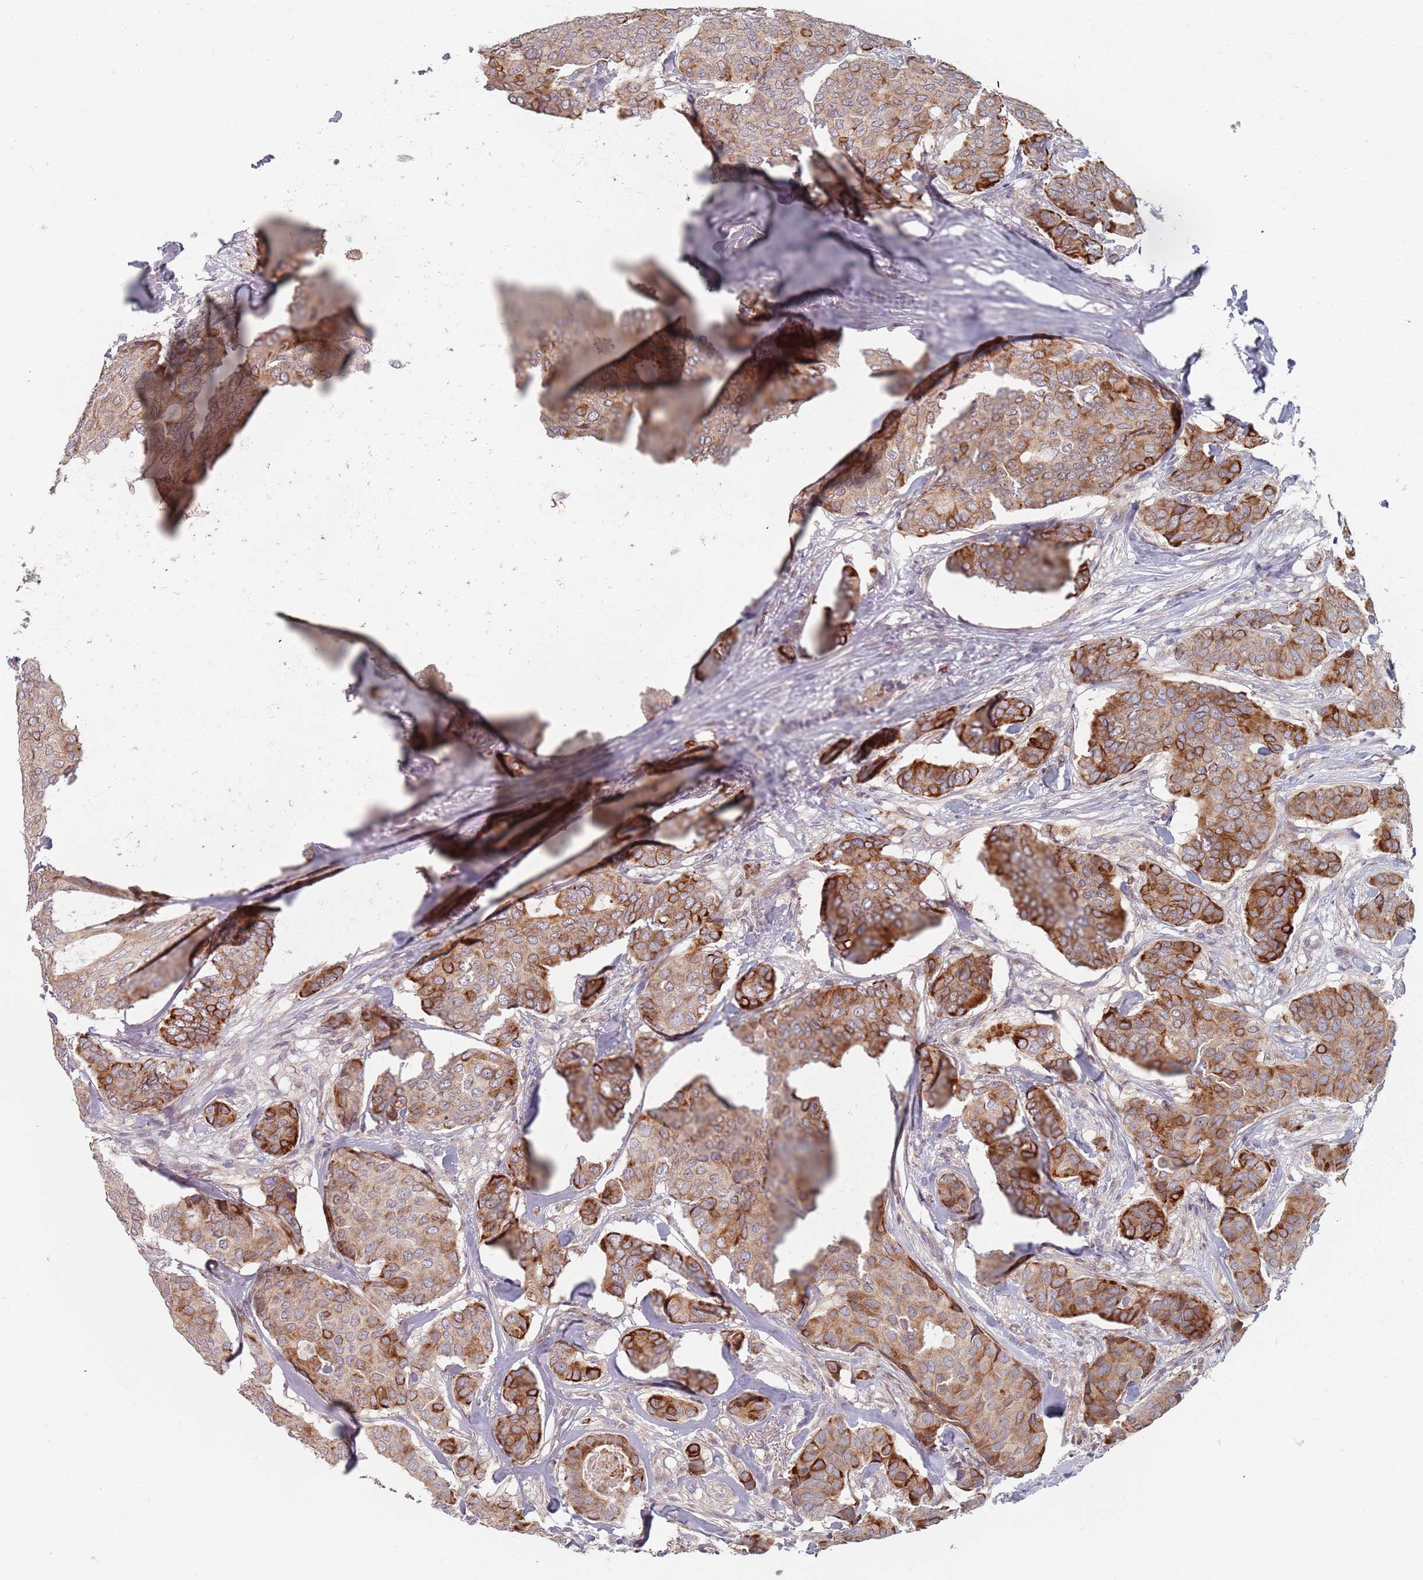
{"staining": {"intensity": "moderate", "quantity": ">75%", "location": "cytoplasmic/membranous"}, "tissue": "breast cancer", "cell_type": "Tumor cells", "image_type": "cancer", "snomed": [{"axis": "morphology", "description": "Duct carcinoma"}, {"axis": "topography", "description": "Breast"}], "caption": "This micrograph shows breast cancer stained with immunohistochemistry to label a protein in brown. The cytoplasmic/membranous of tumor cells show moderate positivity for the protein. Nuclei are counter-stained blue.", "gene": "ADAL", "patient": {"sex": "female", "age": 75}}